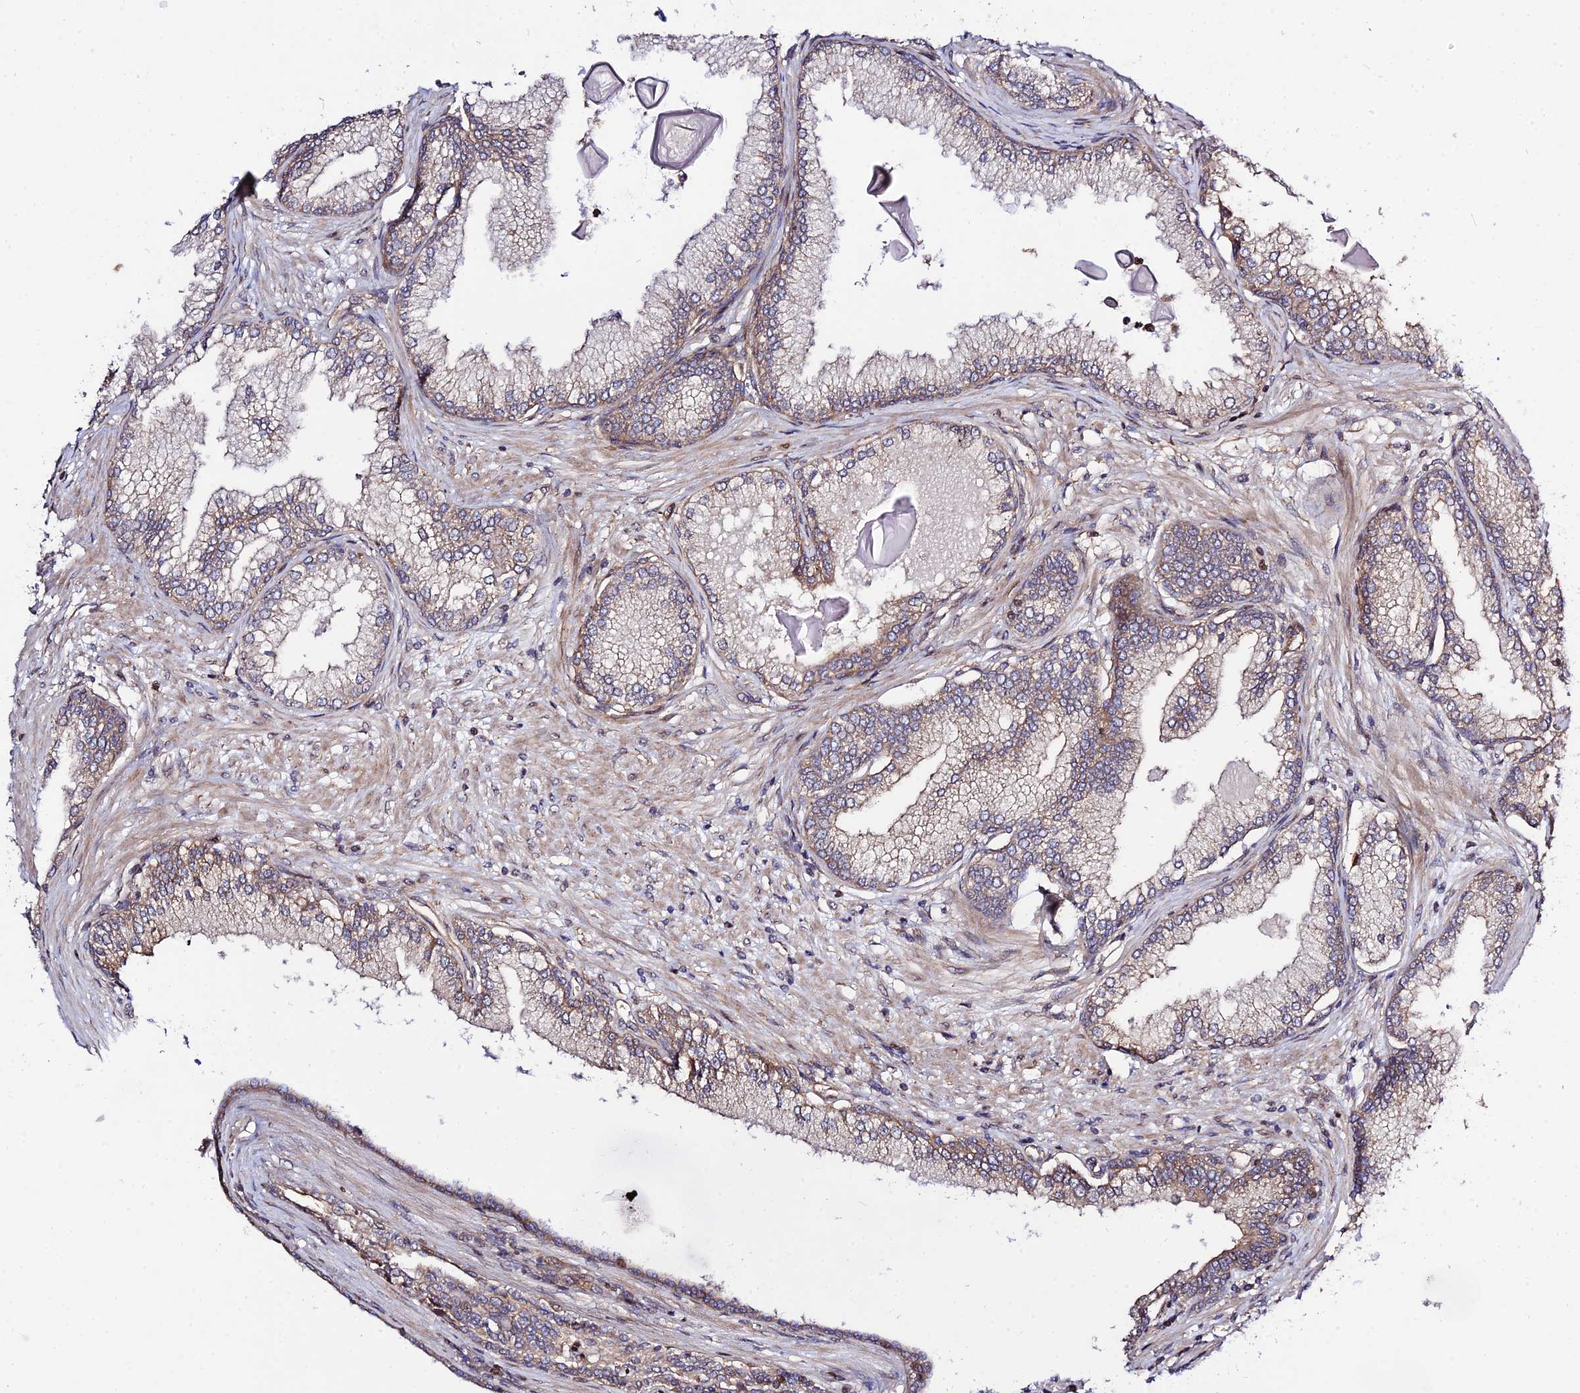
{"staining": {"intensity": "moderate", "quantity": ">75%", "location": "cytoplasmic/membranous"}, "tissue": "prostate cancer", "cell_type": "Tumor cells", "image_type": "cancer", "snomed": [{"axis": "morphology", "description": "Adenocarcinoma, High grade"}, {"axis": "topography", "description": "Prostate"}], "caption": "High-power microscopy captured an IHC photomicrograph of adenocarcinoma (high-grade) (prostate), revealing moderate cytoplasmic/membranous staining in about >75% of tumor cells.", "gene": "SMG6", "patient": {"sex": "male", "age": 74}}